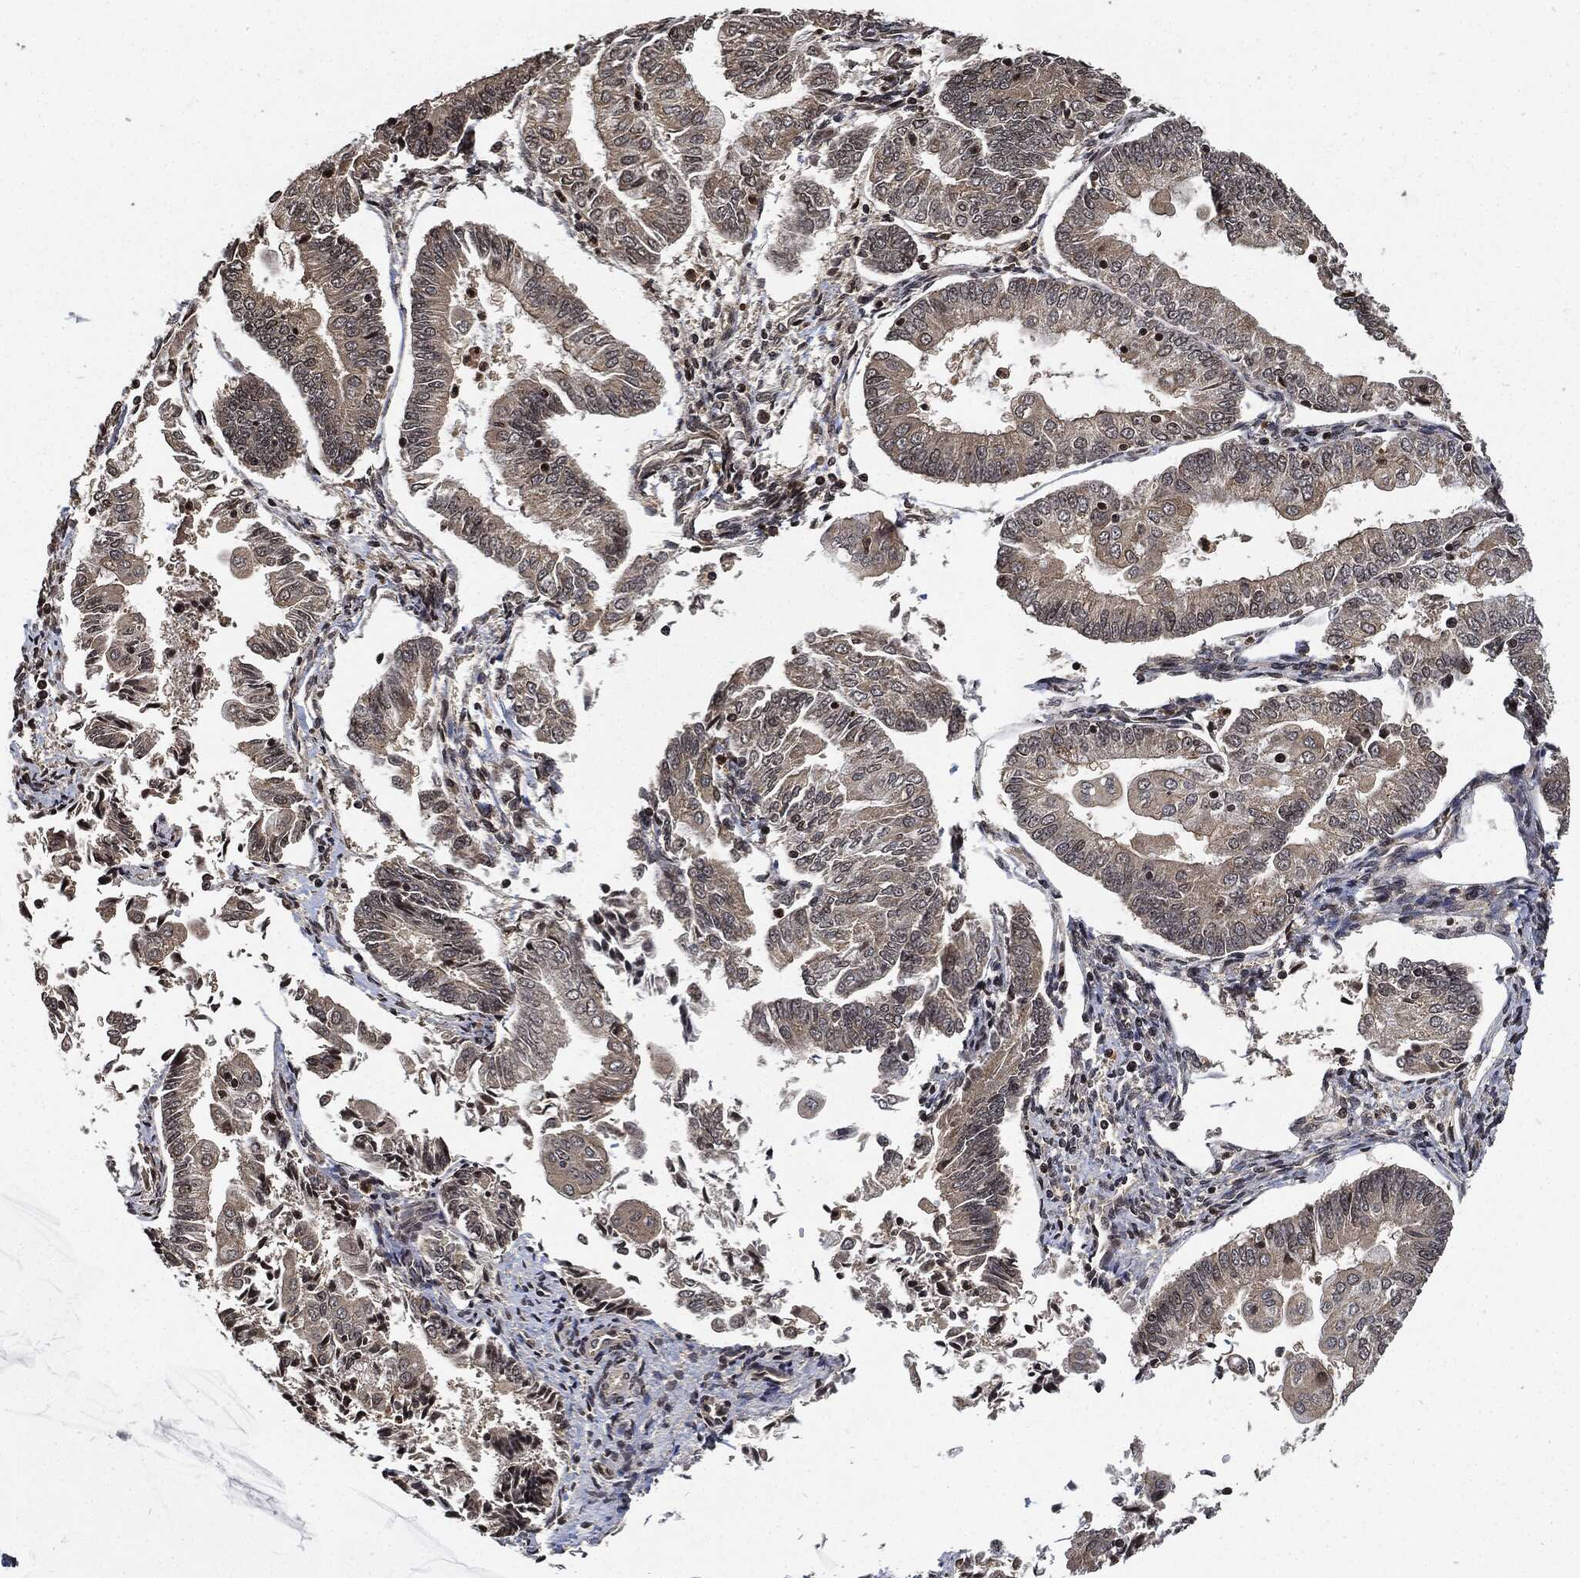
{"staining": {"intensity": "negative", "quantity": "none", "location": "none"}, "tissue": "endometrial cancer", "cell_type": "Tumor cells", "image_type": "cancer", "snomed": [{"axis": "morphology", "description": "Adenocarcinoma, NOS"}, {"axis": "topography", "description": "Endometrium"}], "caption": "Tumor cells show no significant positivity in endometrial cancer (adenocarcinoma).", "gene": "PDK1", "patient": {"sex": "female", "age": 56}}